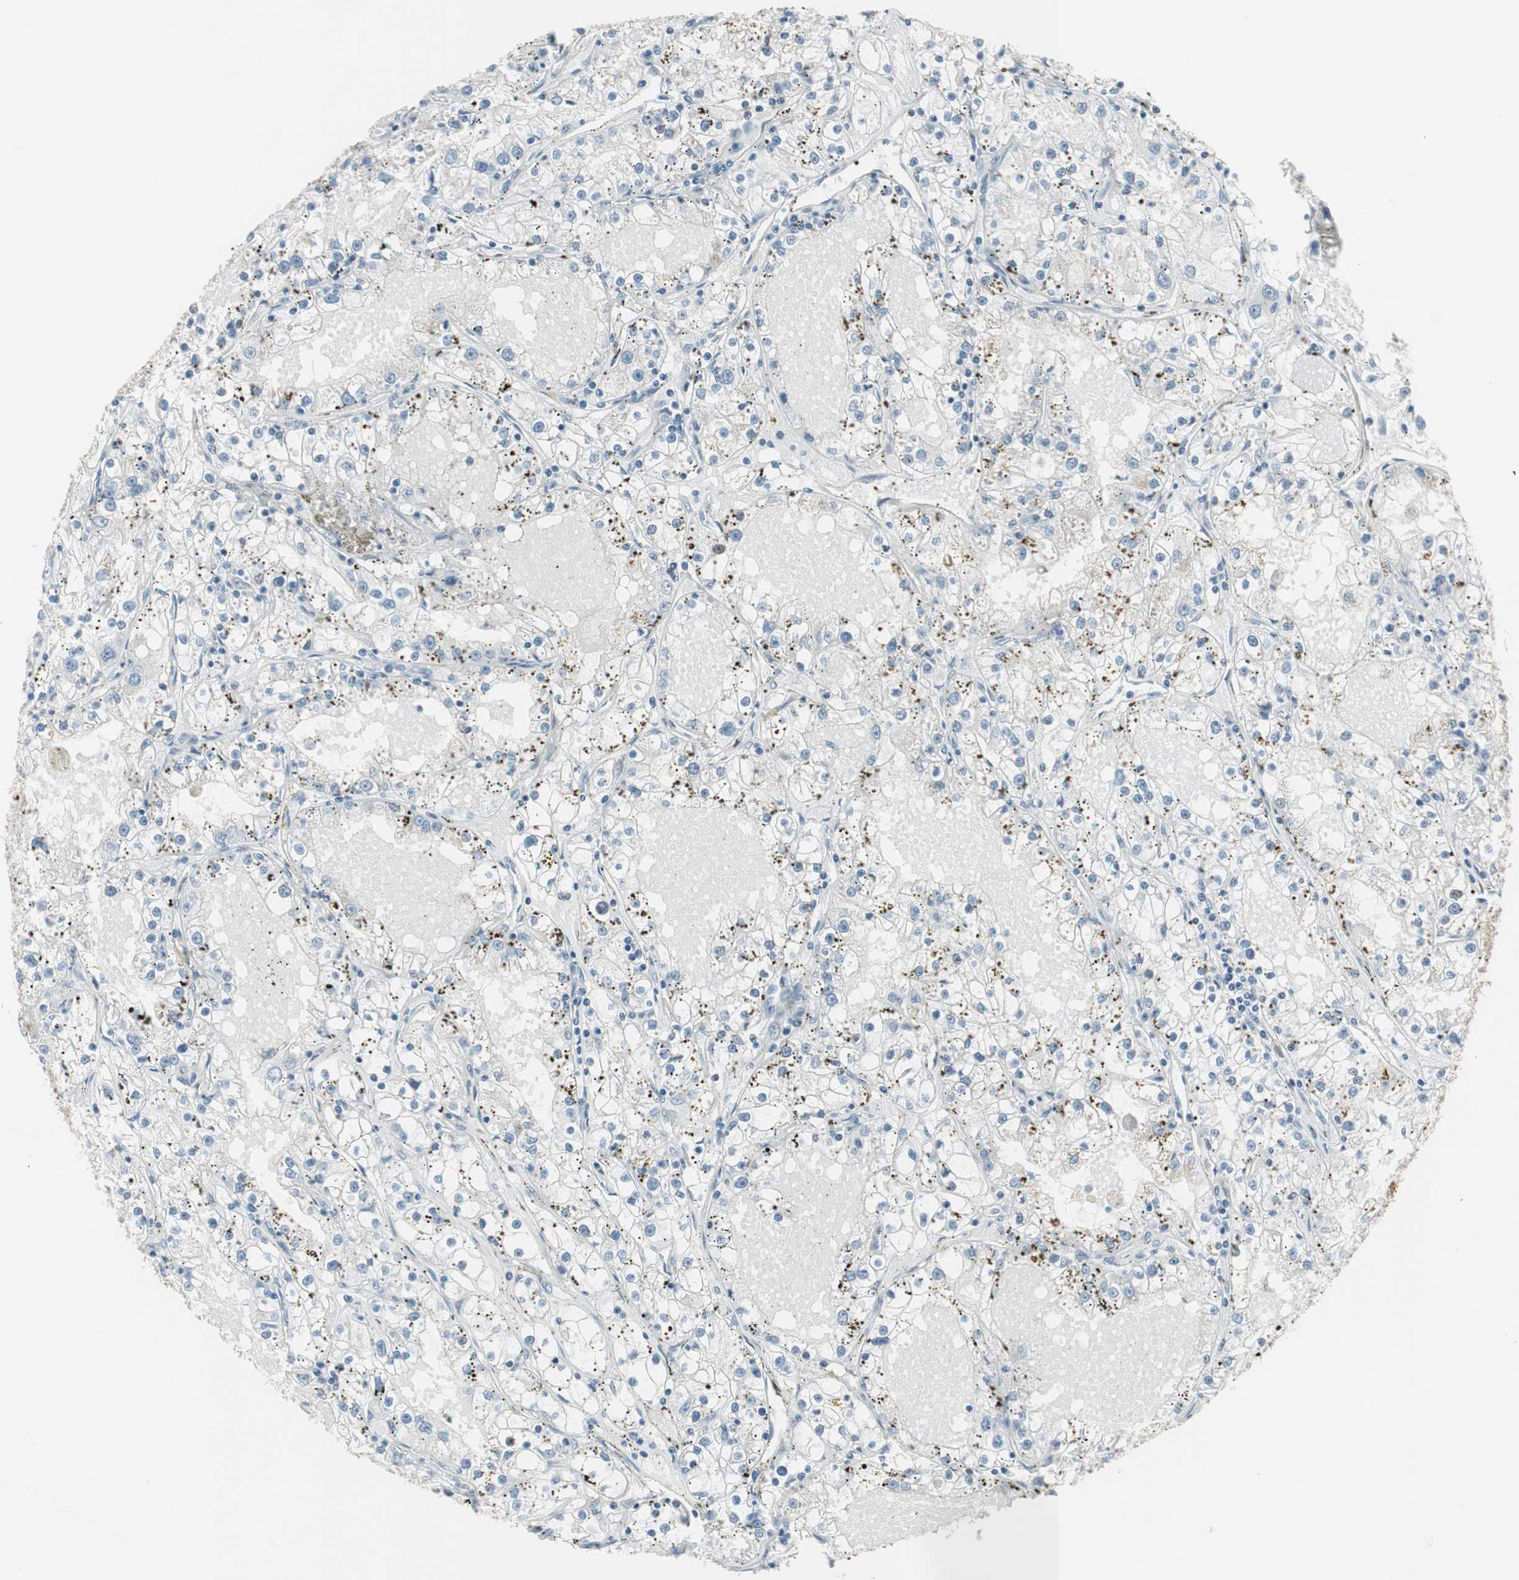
{"staining": {"intensity": "negative", "quantity": "none", "location": "none"}, "tissue": "renal cancer", "cell_type": "Tumor cells", "image_type": "cancer", "snomed": [{"axis": "morphology", "description": "Adenocarcinoma, NOS"}, {"axis": "topography", "description": "Kidney"}], "caption": "Tumor cells show no significant expression in renal adenocarcinoma.", "gene": "MAD2L2", "patient": {"sex": "male", "age": 56}}